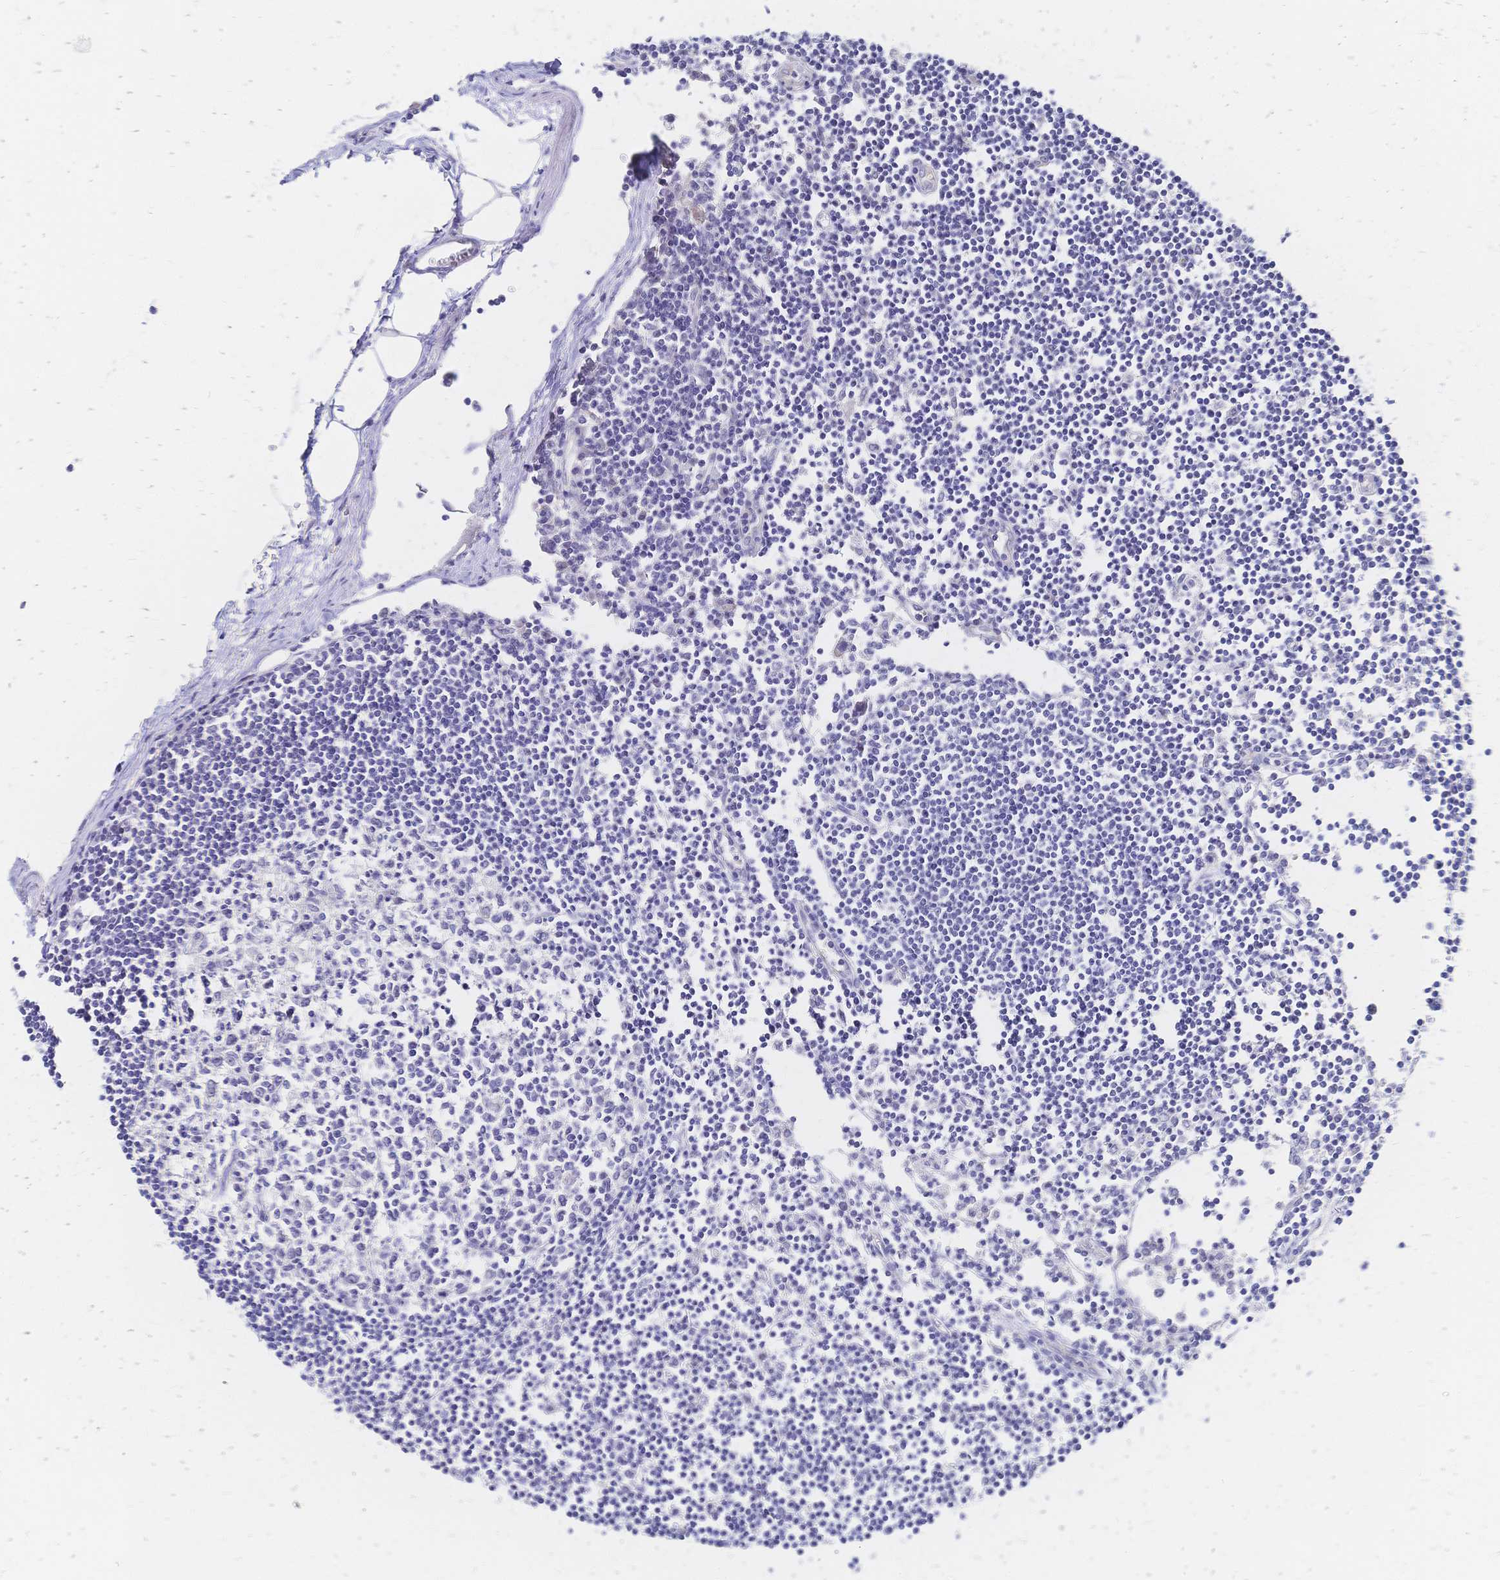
{"staining": {"intensity": "negative", "quantity": "none", "location": "none"}, "tissue": "lymph node", "cell_type": "Germinal center cells", "image_type": "normal", "snomed": [{"axis": "morphology", "description": "Normal tissue, NOS"}, {"axis": "topography", "description": "Lymph node"}], "caption": "There is no significant positivity in germinal center cells of lymph node. (IHC, brightfield microscopy, high magnification).", "gene": "SLC5A1", "patient": {"sex": "female", "age": 65}}